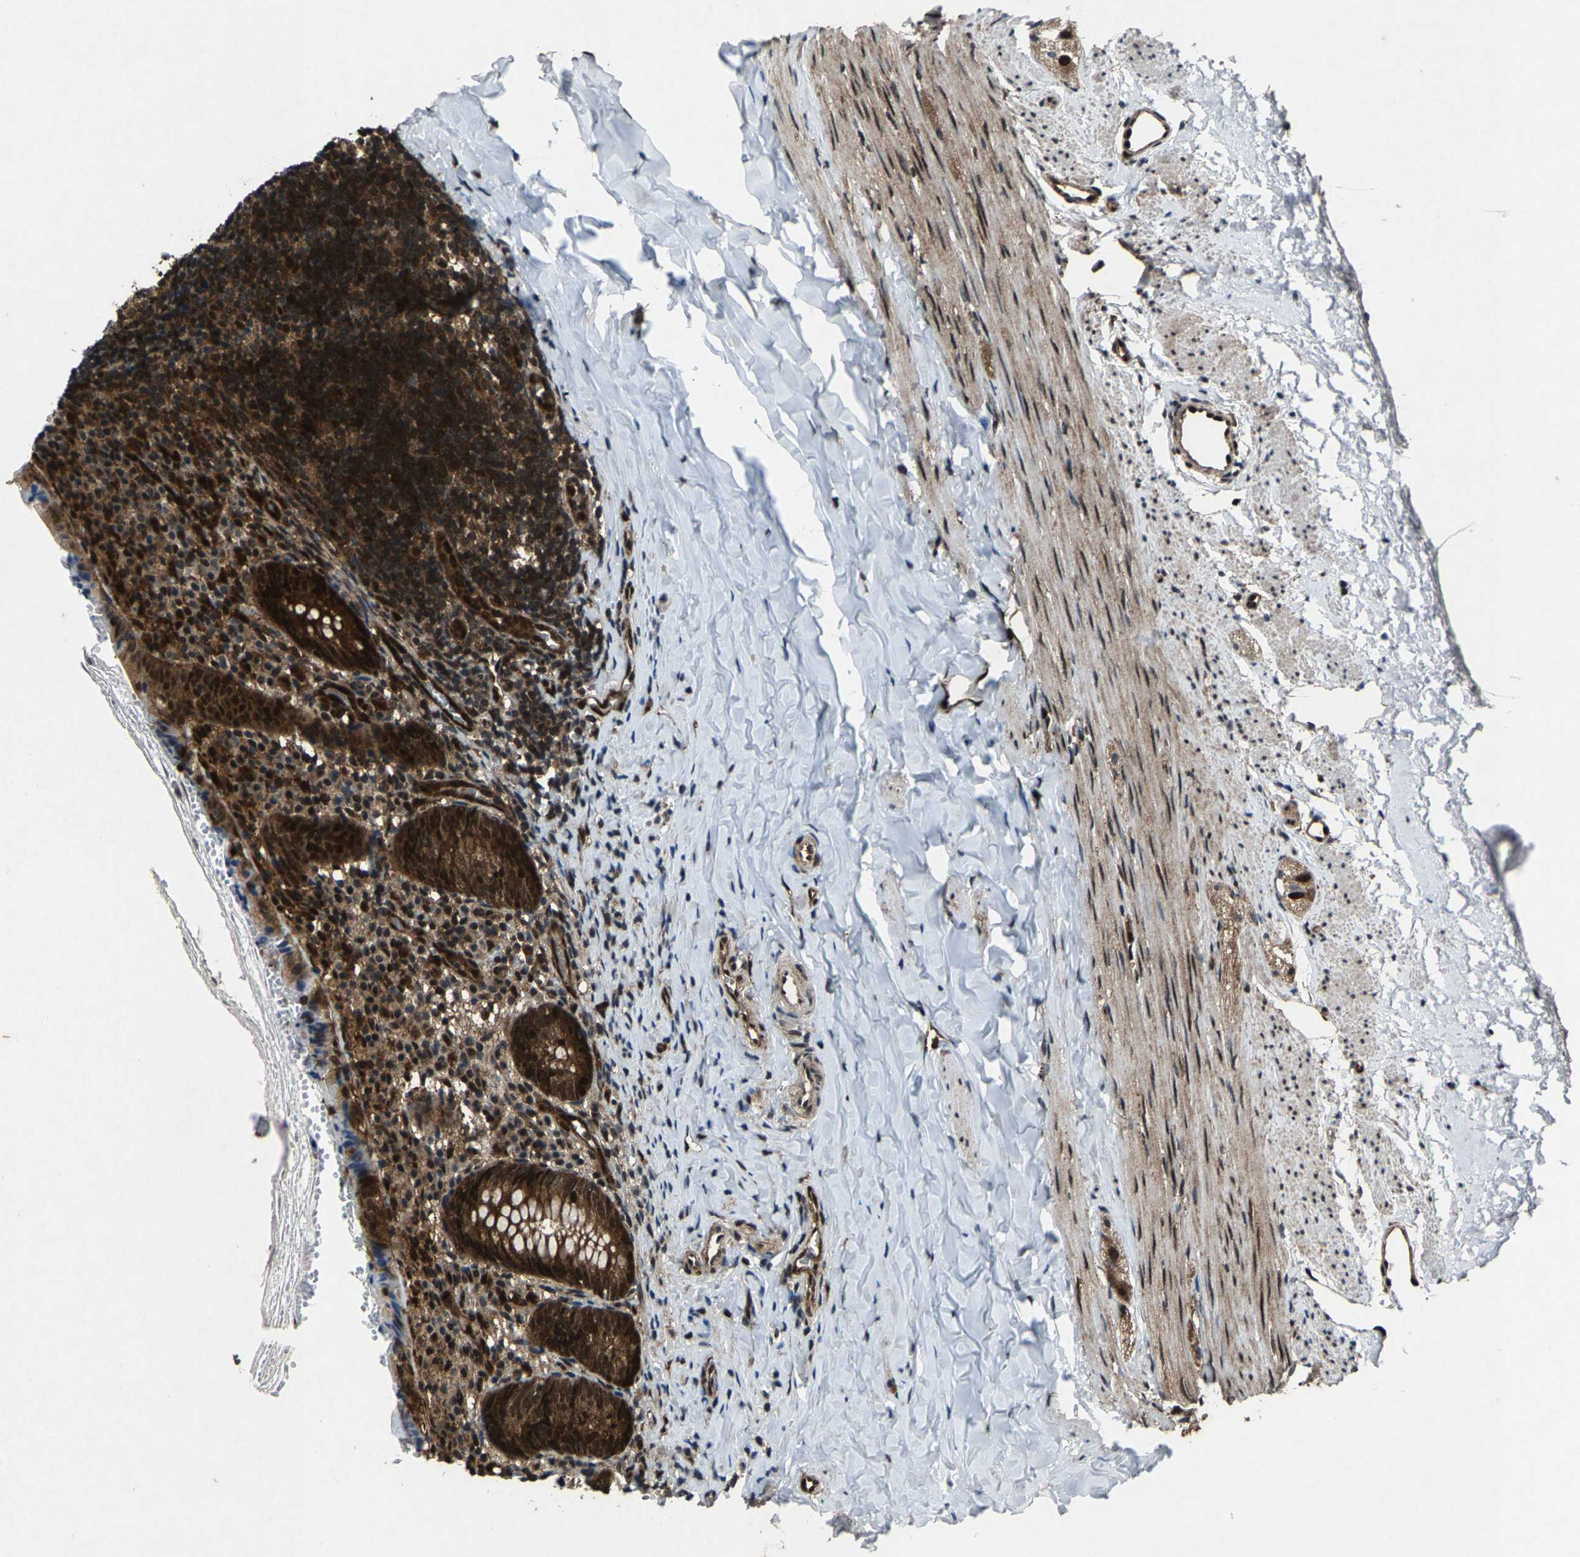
{"staining": {"intensity": "strong", "quantity": ">75%", "location": "cytoplasmic/membranous,nuclear"}, "tissue": "appendix", "cell_type": "Glandular cells", "image_type": "normal", "snomed": [{"axis": "morphology", "description": "Normal tissue, NOS"}, {"axis": "topography", "description": "Appendix"}], "caption": "IHC micrograph of benign appendix: human appendix stained using immunohistochemistry shows high levels of strong protein expression localized specifically in the cytoplasmic/membranous,nuclear of glandular cells, appearing as a cytoplasmic/membranous,nuclear brown color.", "gene": "ATXN3", "patient": {"sex": "female", "age": 10}}